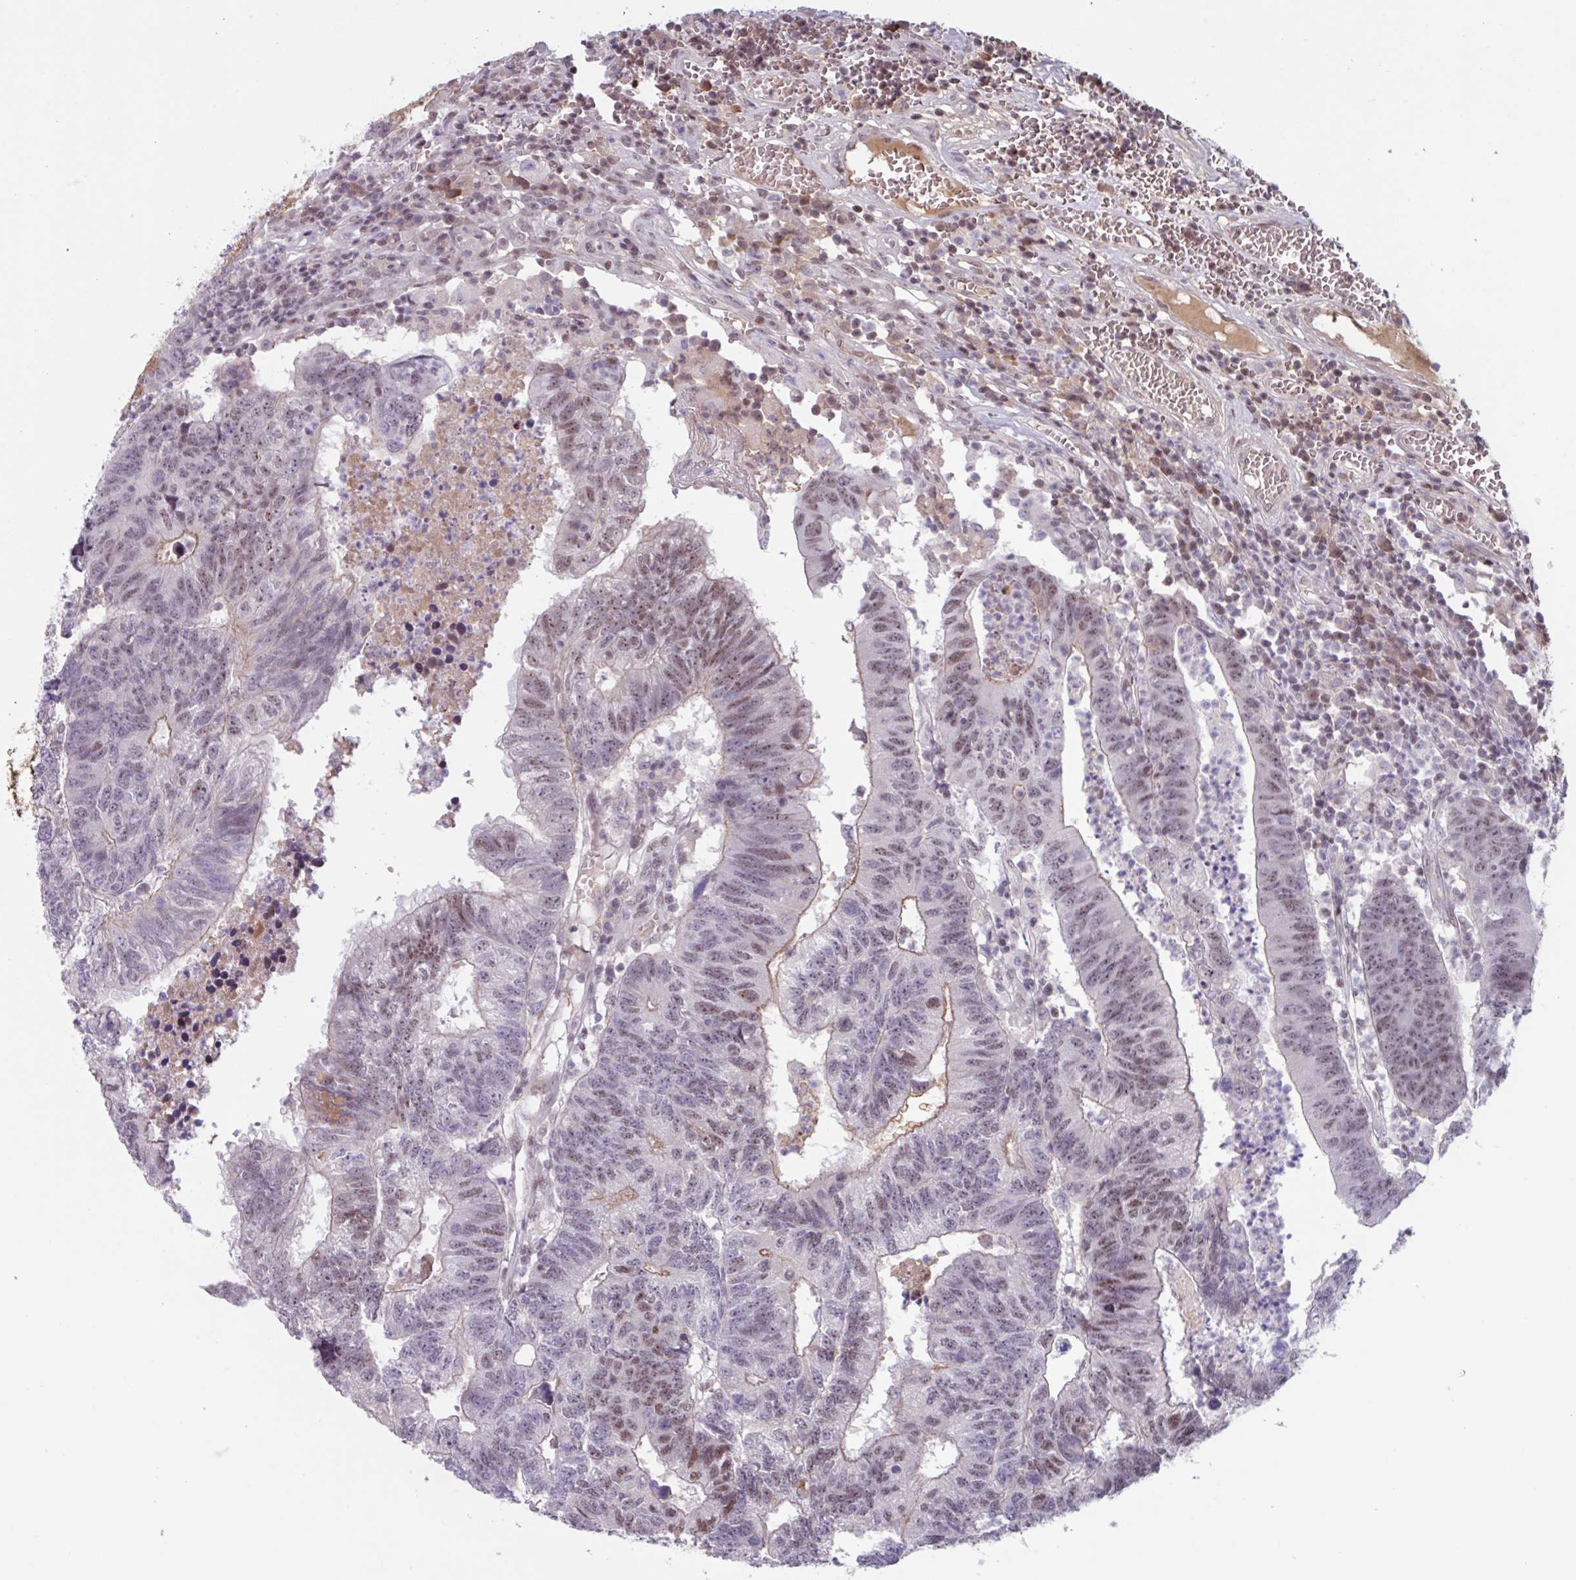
{"staining": {"intensity": "weak", "quantity": "25%-75%", "location": "cytoplasmic/membranous,nuclear"}, "tissue": "colorectal cancer", "cell_type": "Tumor cells", "image_type": "cancer", "snomed": [{"axis": "morphology", "description": "Adenocarcinoma, NOS"}, {"axis": "topography", "description": "Colon"}], "caption": "Tumor cells show low levels of weak cytoplasmic/membranous and nuclear expression in about 25%-75% of cells in human colorectal cancer.", "gene": "ZNF575", "patient": {"sex": "female", "age": 48}}